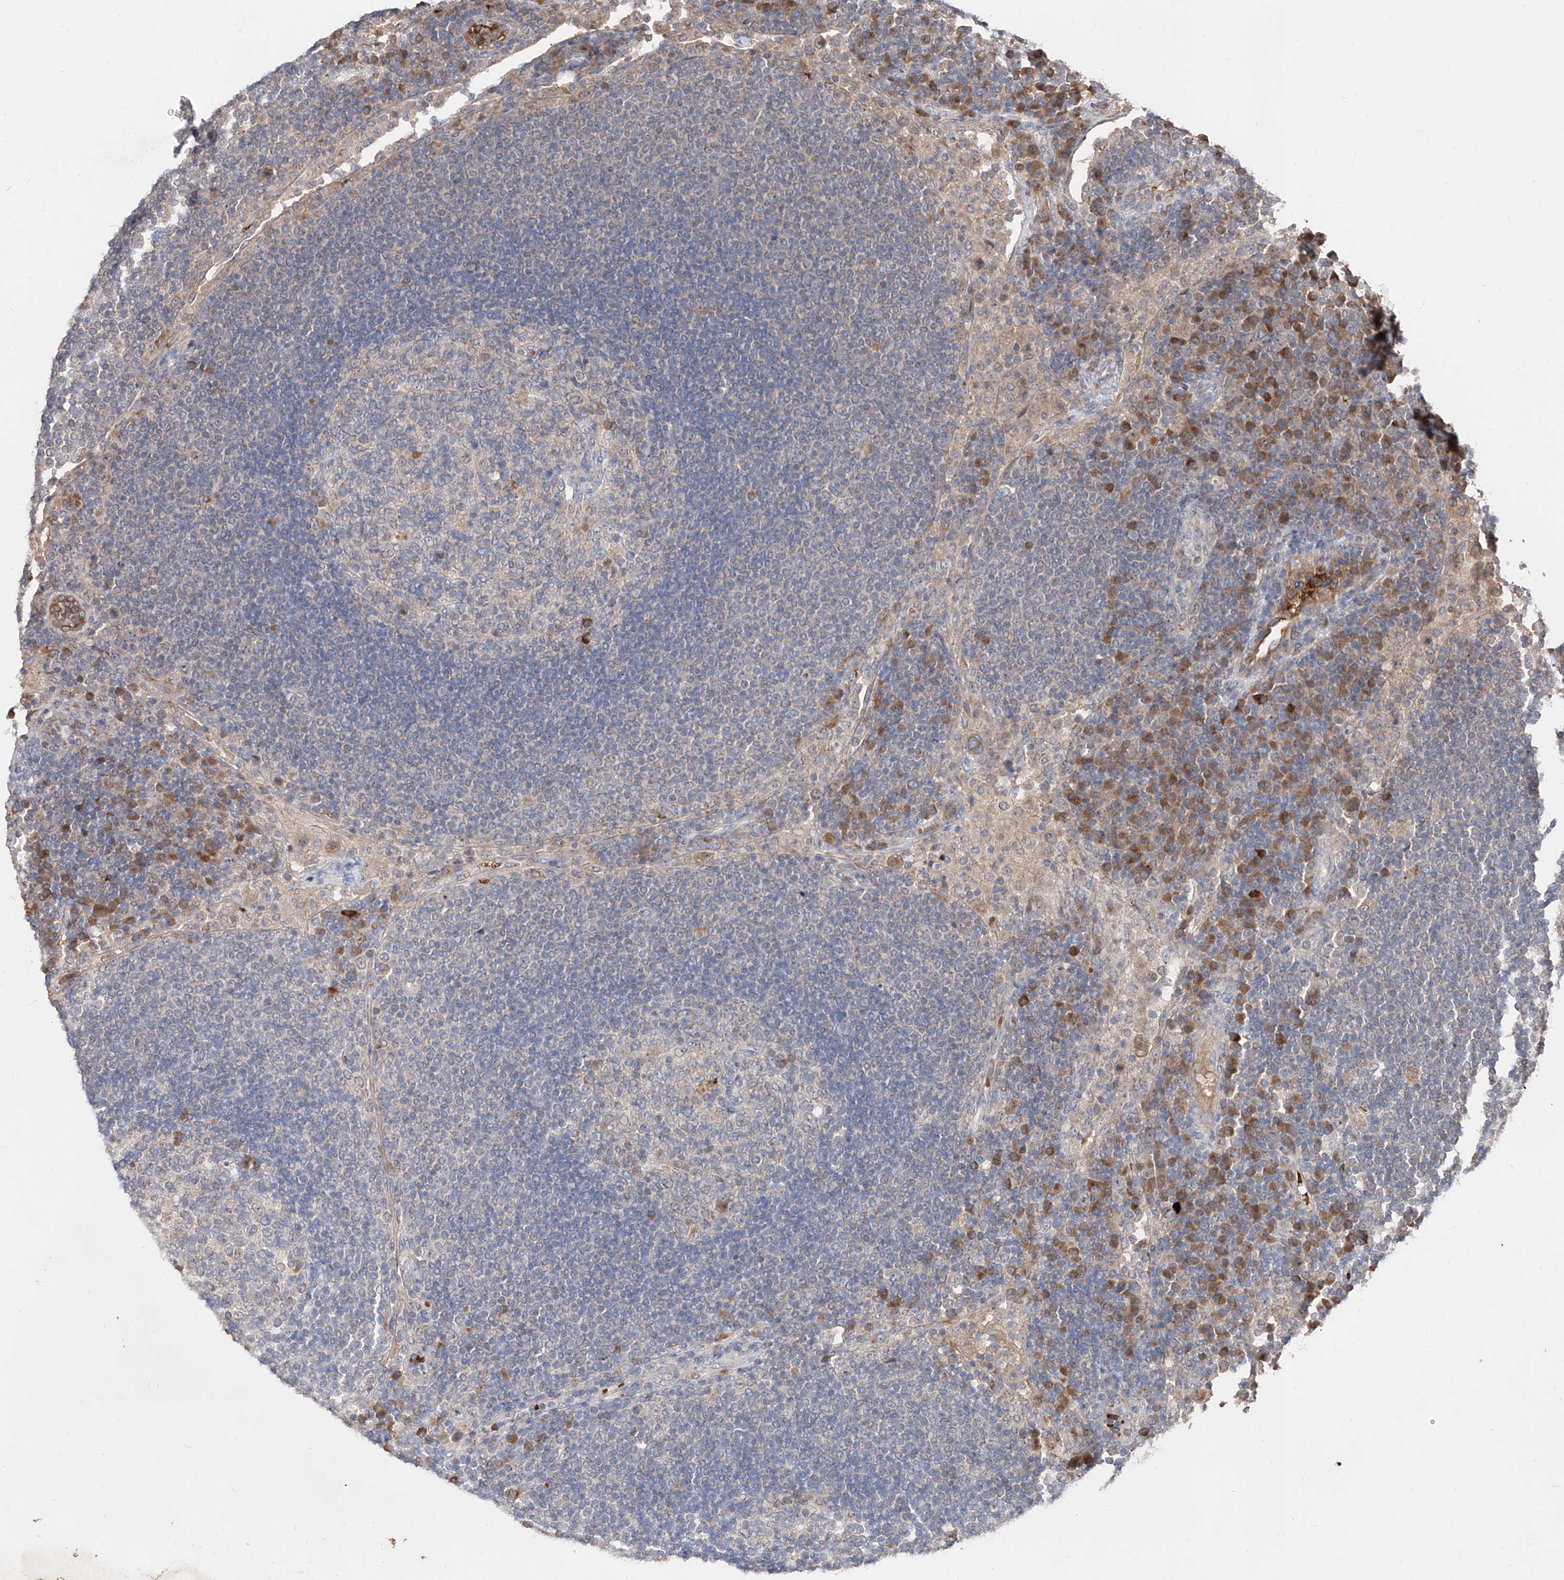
{"staining": {"intensity": "negative", "quantity": "none", "location": "none"}, "tissue": "lymph node", "cell_type": "Germinal center cells", "image_type": "normal", "snomed": [{"axis": "morphology", "description": "Normal tissue, NOS"}, {"axis": "topography", "description": "Lymph node"}], "caption": "Photomicrograph shows no protein positivity in germinal center cells of unremarkable lymph node.", "gene": "EDN1", "patient": {"sex": "female", "age": 53}}